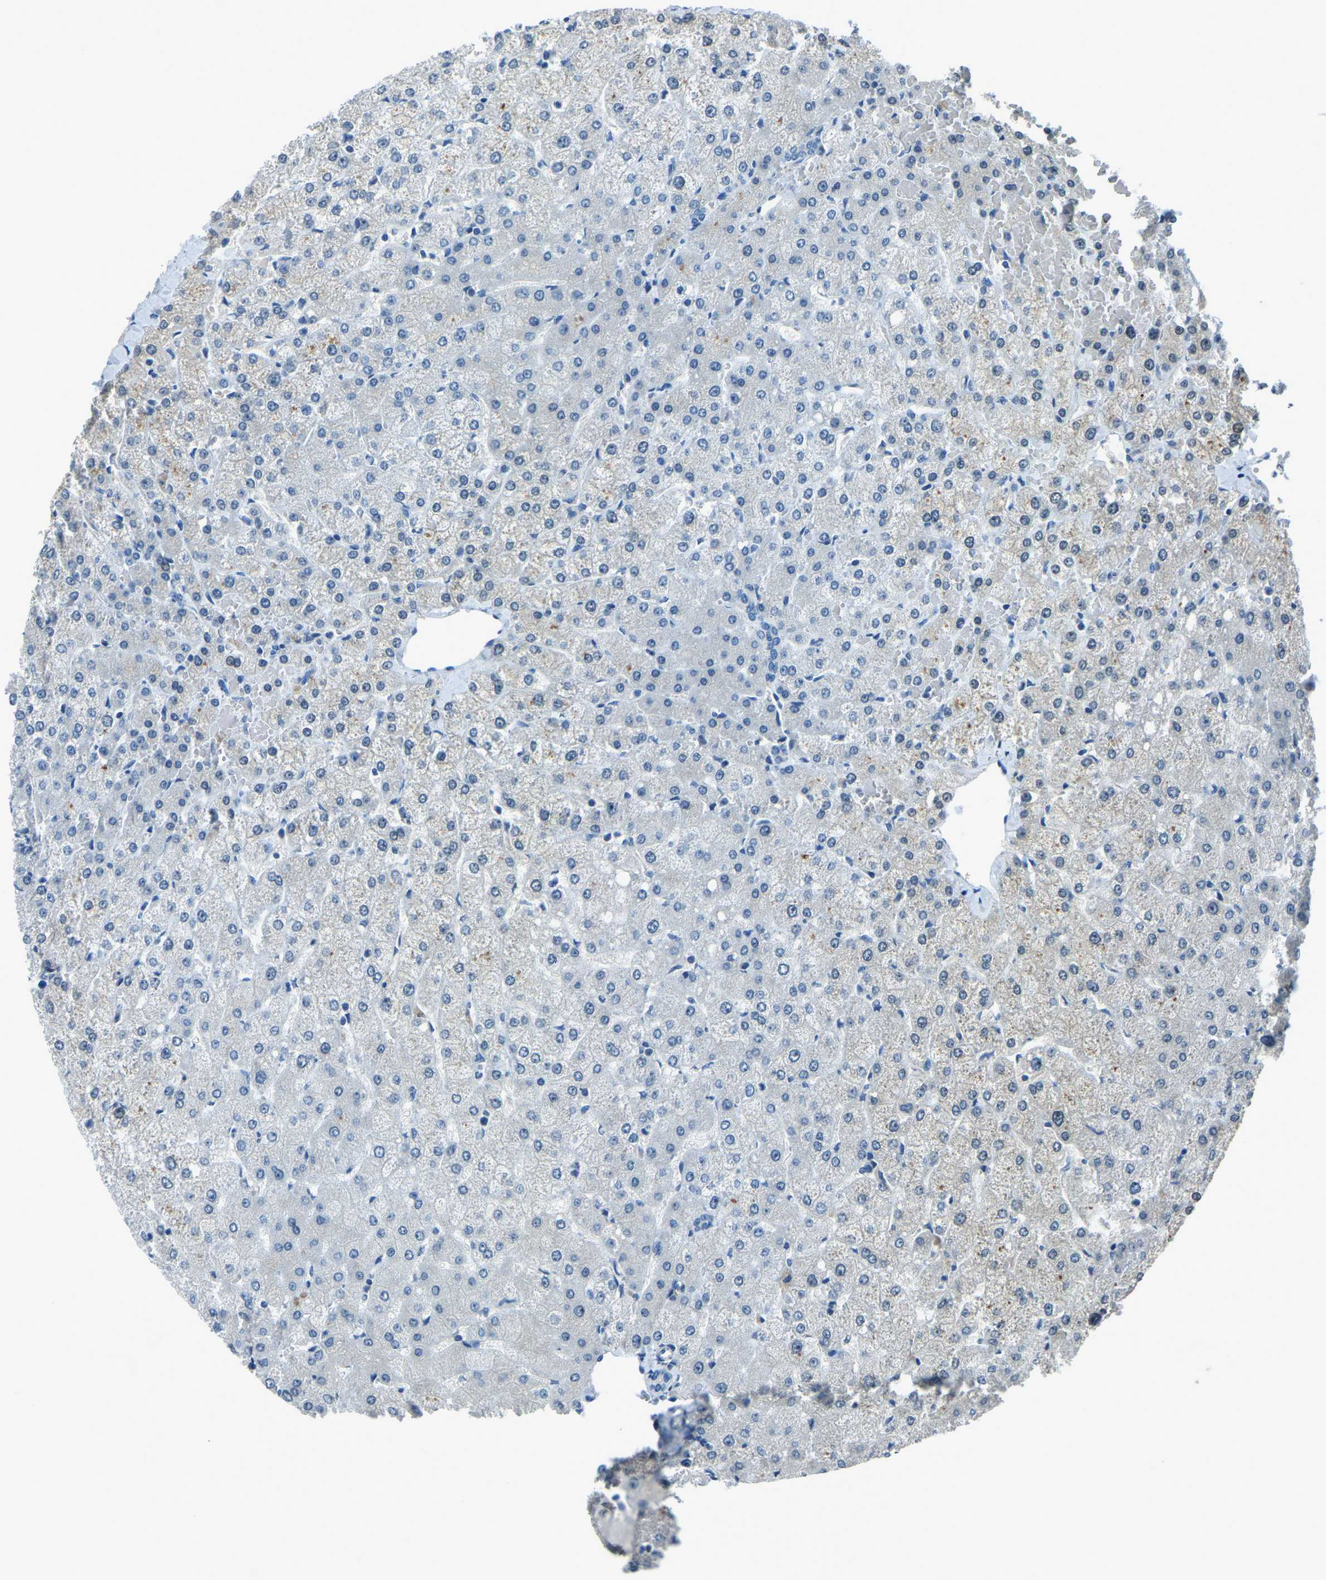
{"staining": {"intensity": "negative", "quantity": "none", "location": "none"}, "tissue": "liver", "cell_type": "Cholangiocytes", "image_type": "normal", "snomed": [{"axis": "morphology", "description": "Normal tissue, NOS"}, {"axis": "topography", "description": "Liver"}], "caption": "Cholangiocytes are negative for brown protein staining in benign liver.", "gene": "RRP1", "patient": {"sex": "female", "age": 54}}